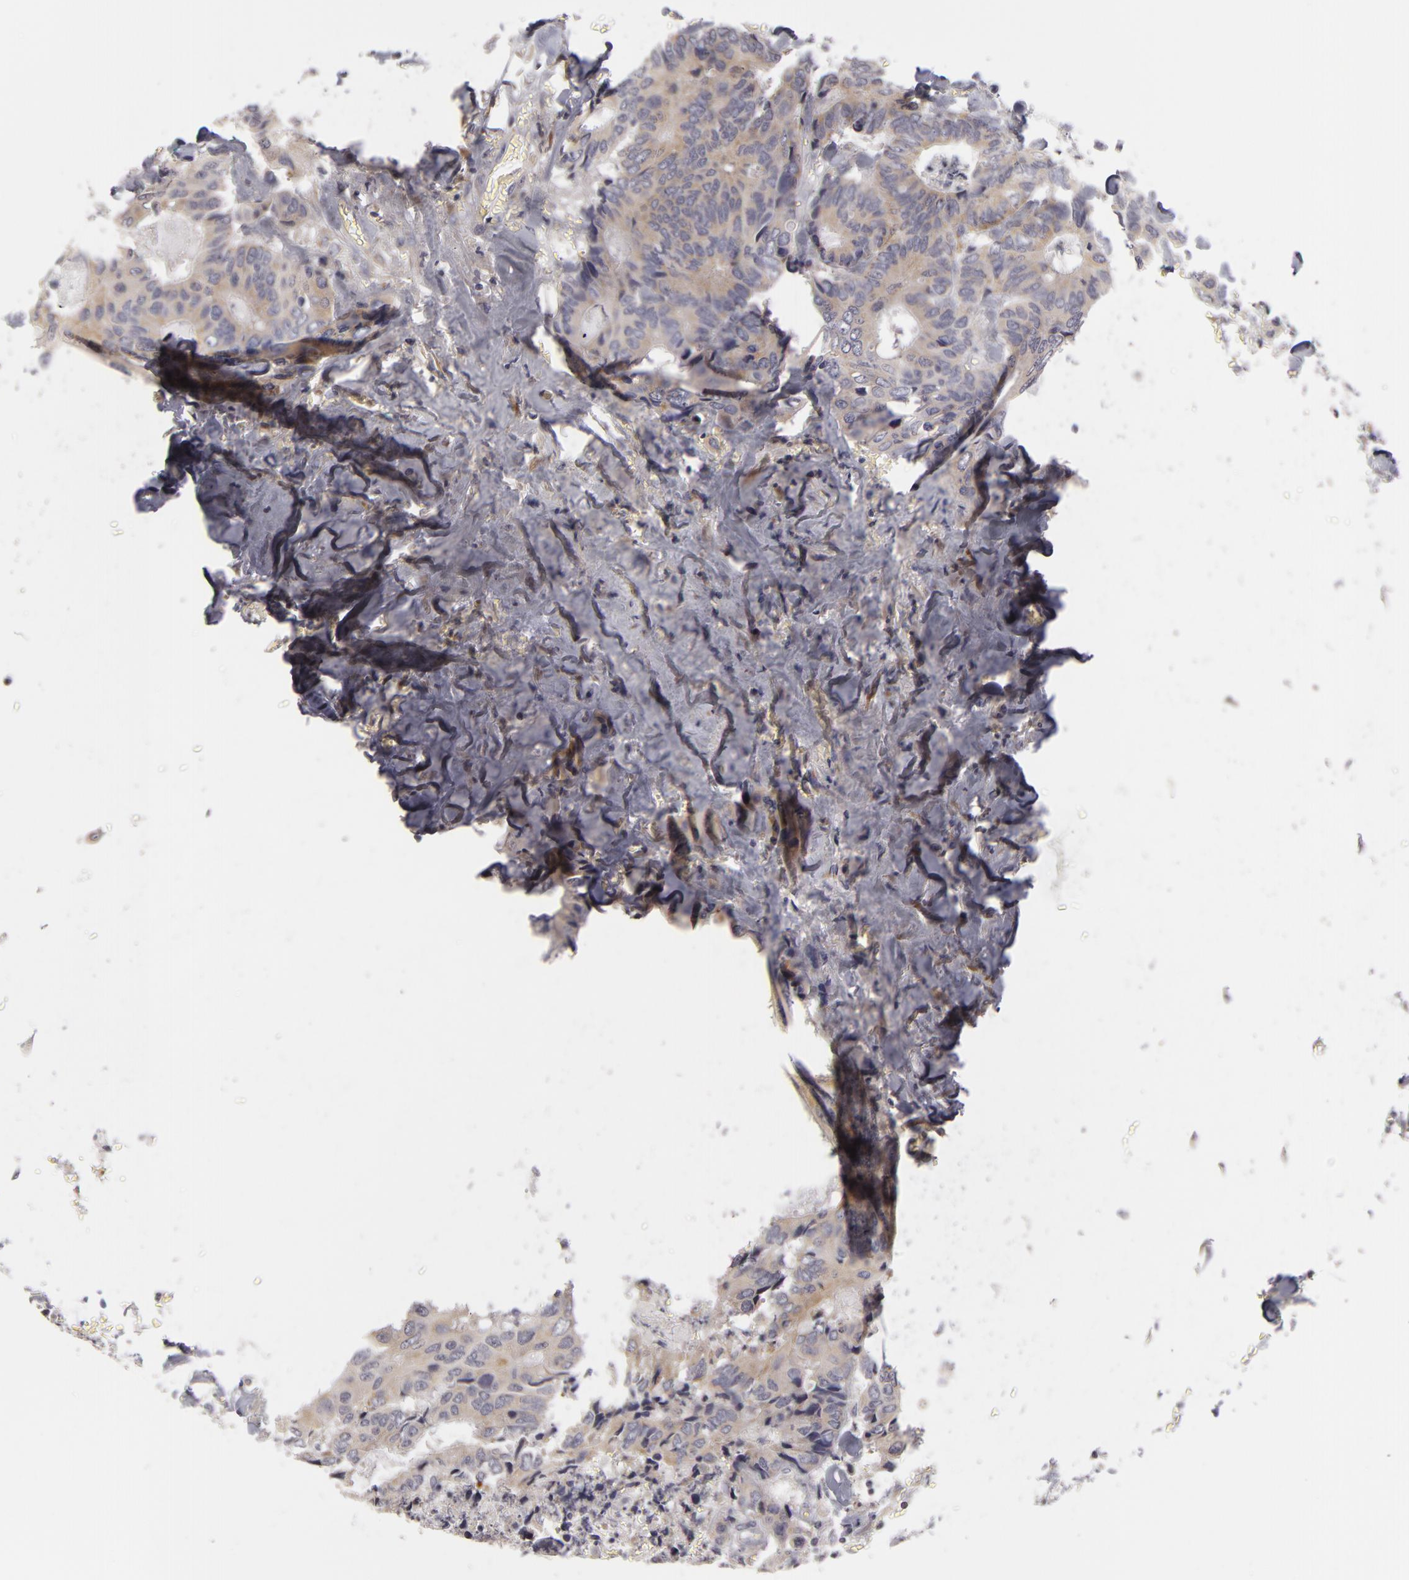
{"staining": {"intensity": "weak", "quantity": ">75%", "location": "cytoplasmic/membranous"}, "tissue": "colorectal cancer", "cell_type": "Tumor cells", "image_type": "cancer", "snomed": [{"axis": "morphology", "description": "Adenocarcinoma, NOS"}, {"axis": "topography", "description": "Rectum"}], "caption": "Immunohistochemical staining of human colorectal adenocarcinoma shows weak cytoplasmic/membranous protein expression in about >75% of tumor cells.", "gene": "ATP2B3", "patient": {"sex": "male", "age": 55}}